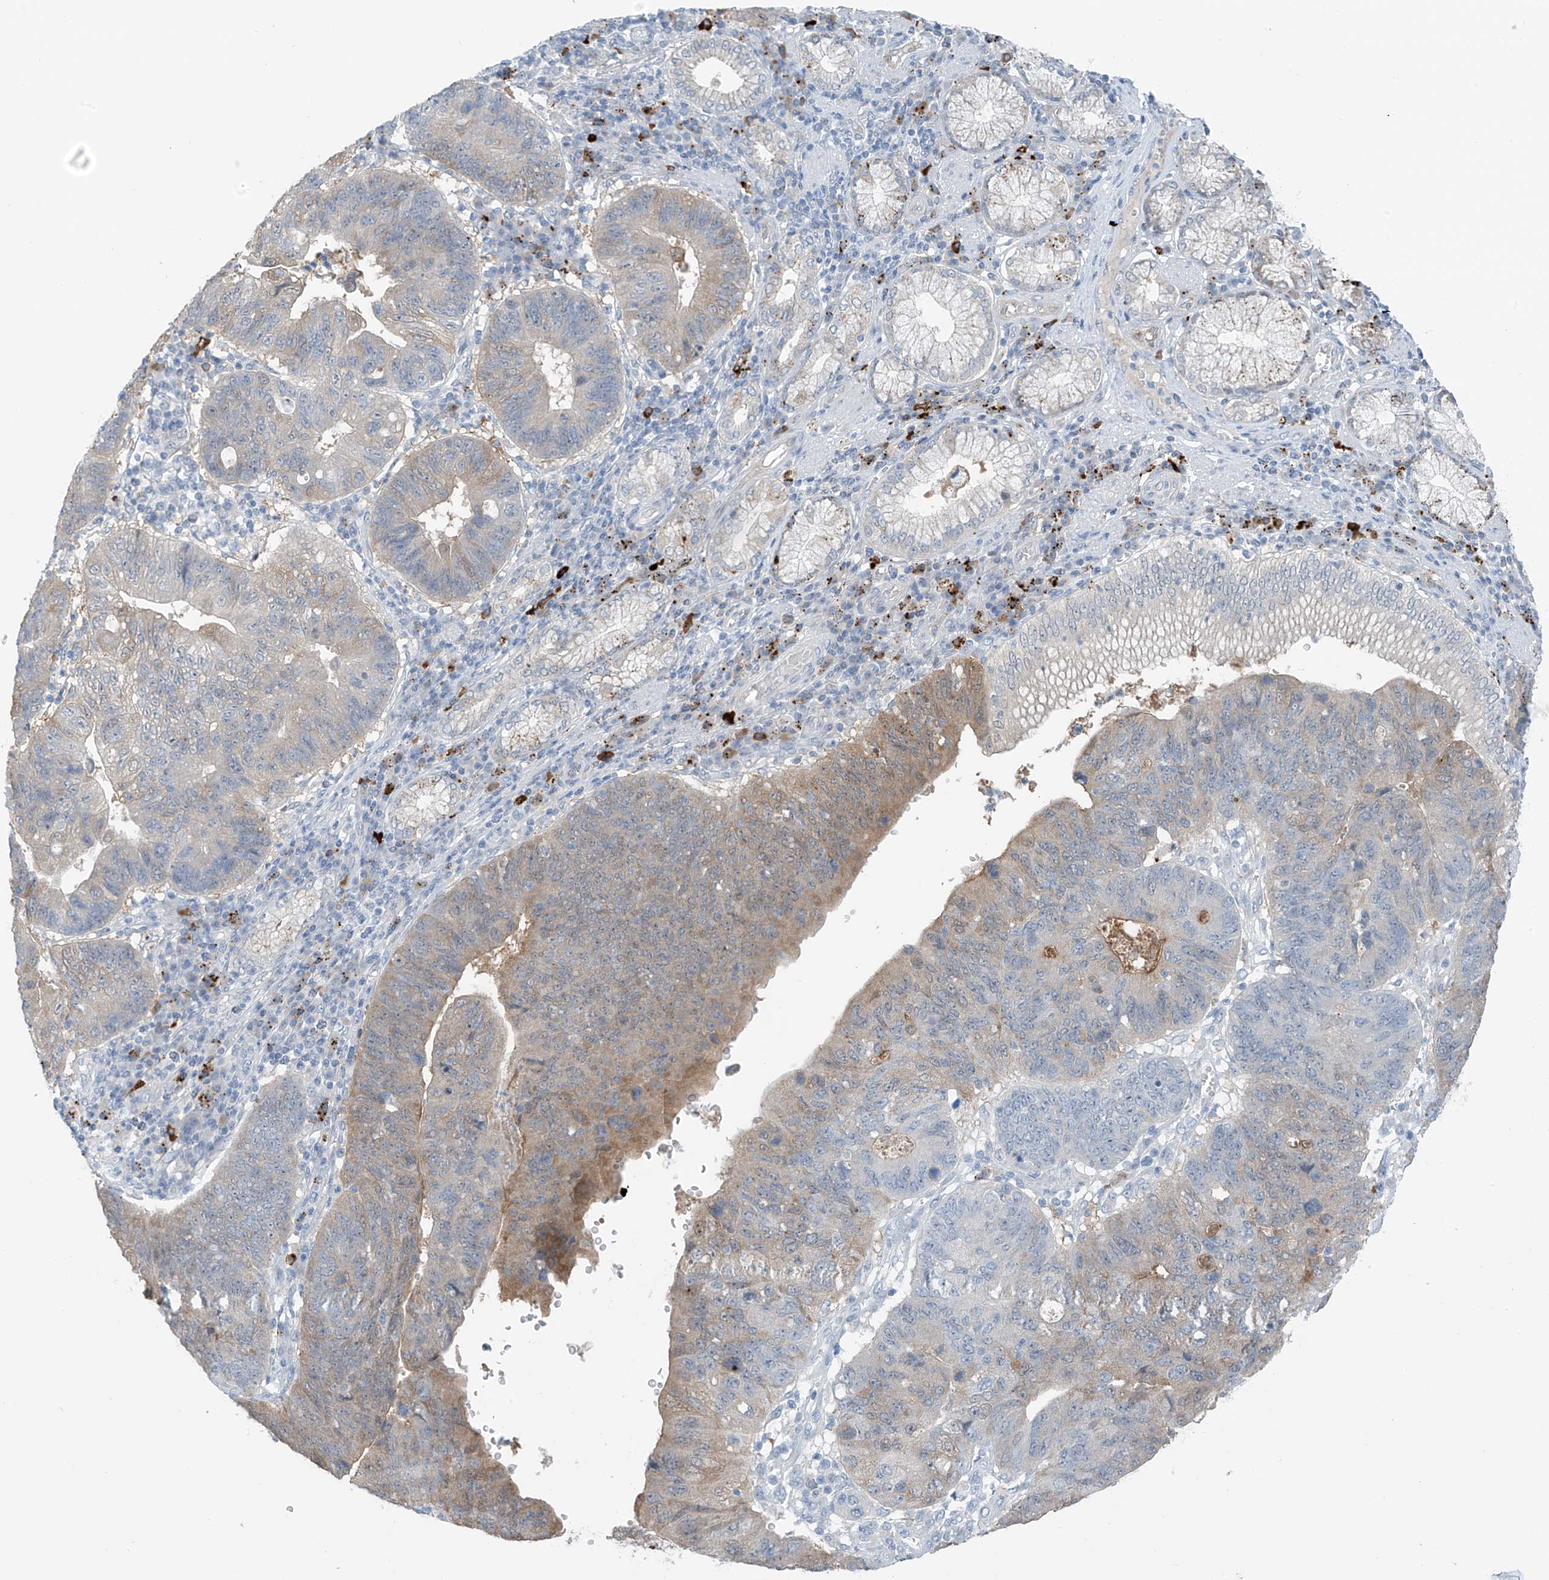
{"staining": {"intensity": "moderate", "quantity": "<25%", "location": "cytoplasmic/membranous"}, "tissue": "stomach cancer", "cell_type": "Tumor cells", "image_type": "cancer", "snomed": [{"axis": "morphology", "description": "Adenocarcinoma, NOS"}, {"axis": "topography", "description": "Stomach"}], "caption": "DAB (3,3'-diaminobenzidine) immunohistochemical staining of stomach cancer reveals moderate cytoplasmic/membranous protein positivity in about <25% of tumor cells.", "gene": "ZNF793", "patient": {"sex": "male", "age": 59}}